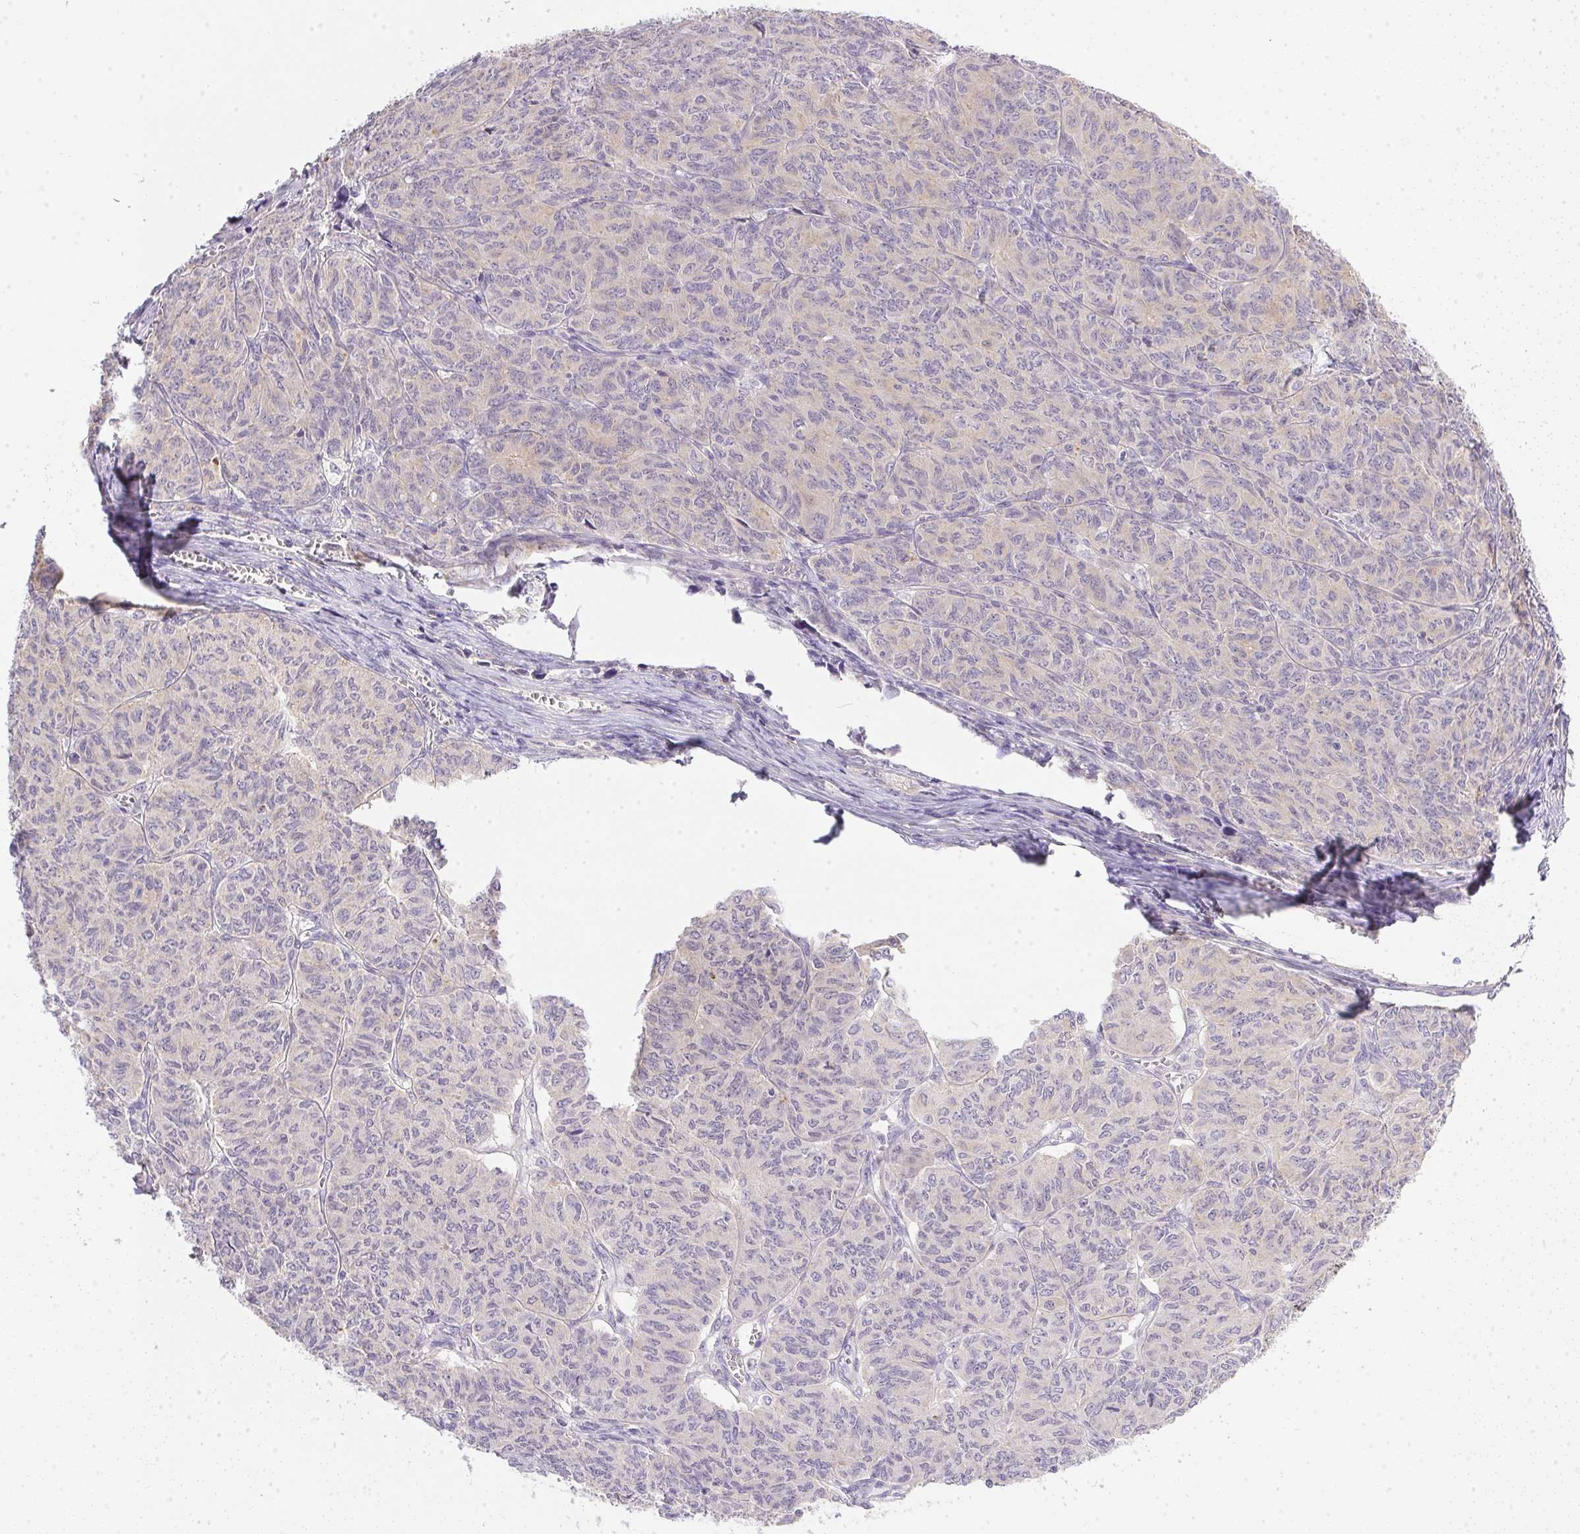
{"staining": {"intensity": "negative", "quantity": "none", "location": "none"}, "tissue": "ovarian cancer", "cell_type": "Tumor cells", "image_type": "cancer", "snomed": [{"axis": "morphology", "description": "Carcinoma, endometroid"}, {"axis": "topography", "description": "Ovary"}], "caption": "Immunohistochemistry (IHC) micrograph of neoplastic tissue: ovarian cancer (endometroid carcinoma) stained with DAB shows no significant protein positivity in tumor cells.", "gene": "SLC17A7", "patient": {"sex": "female", "age": 80}}